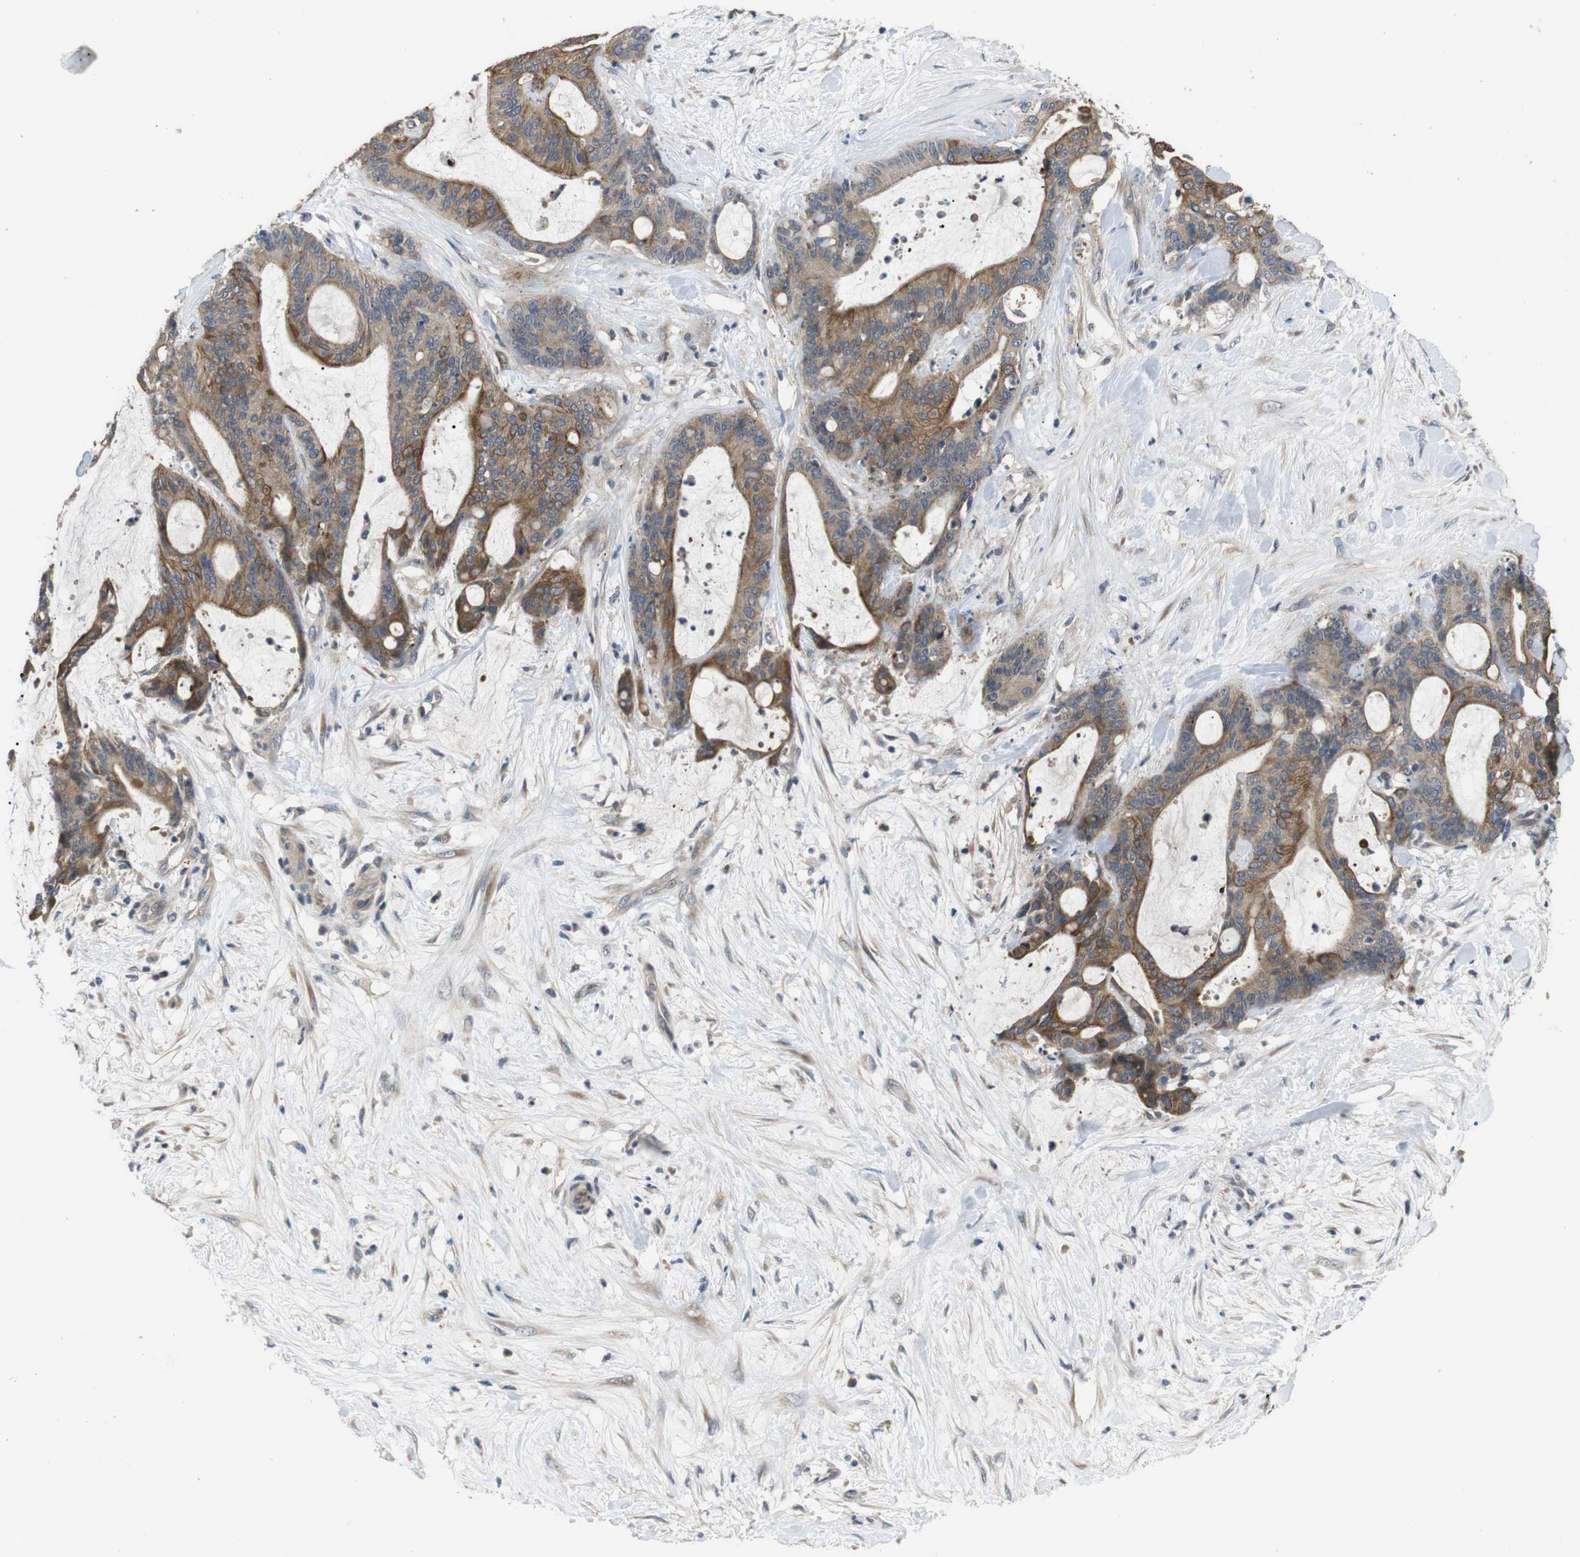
{"staining": {"intensity": "moderate", "quantity": ">75%", "location": "cytoplasmic/membranous"}, "tissue": "liver cancer", "cell_type": "Tumor cells", "image_type": "cancer", "snomed": [{"axis": "morphology", "description": "Cholangiocarcinoma"}, {"axis": "topography", "description": "Liver"}], "caption": "Tumor cells display medium levels of moderate cytoplasmic/membranous positivity in about >75% of cells in liver cancer (cholangiocarcinoma).", "gene": "ADGRL3", "patient": {"sex": "female", "age": 73}}